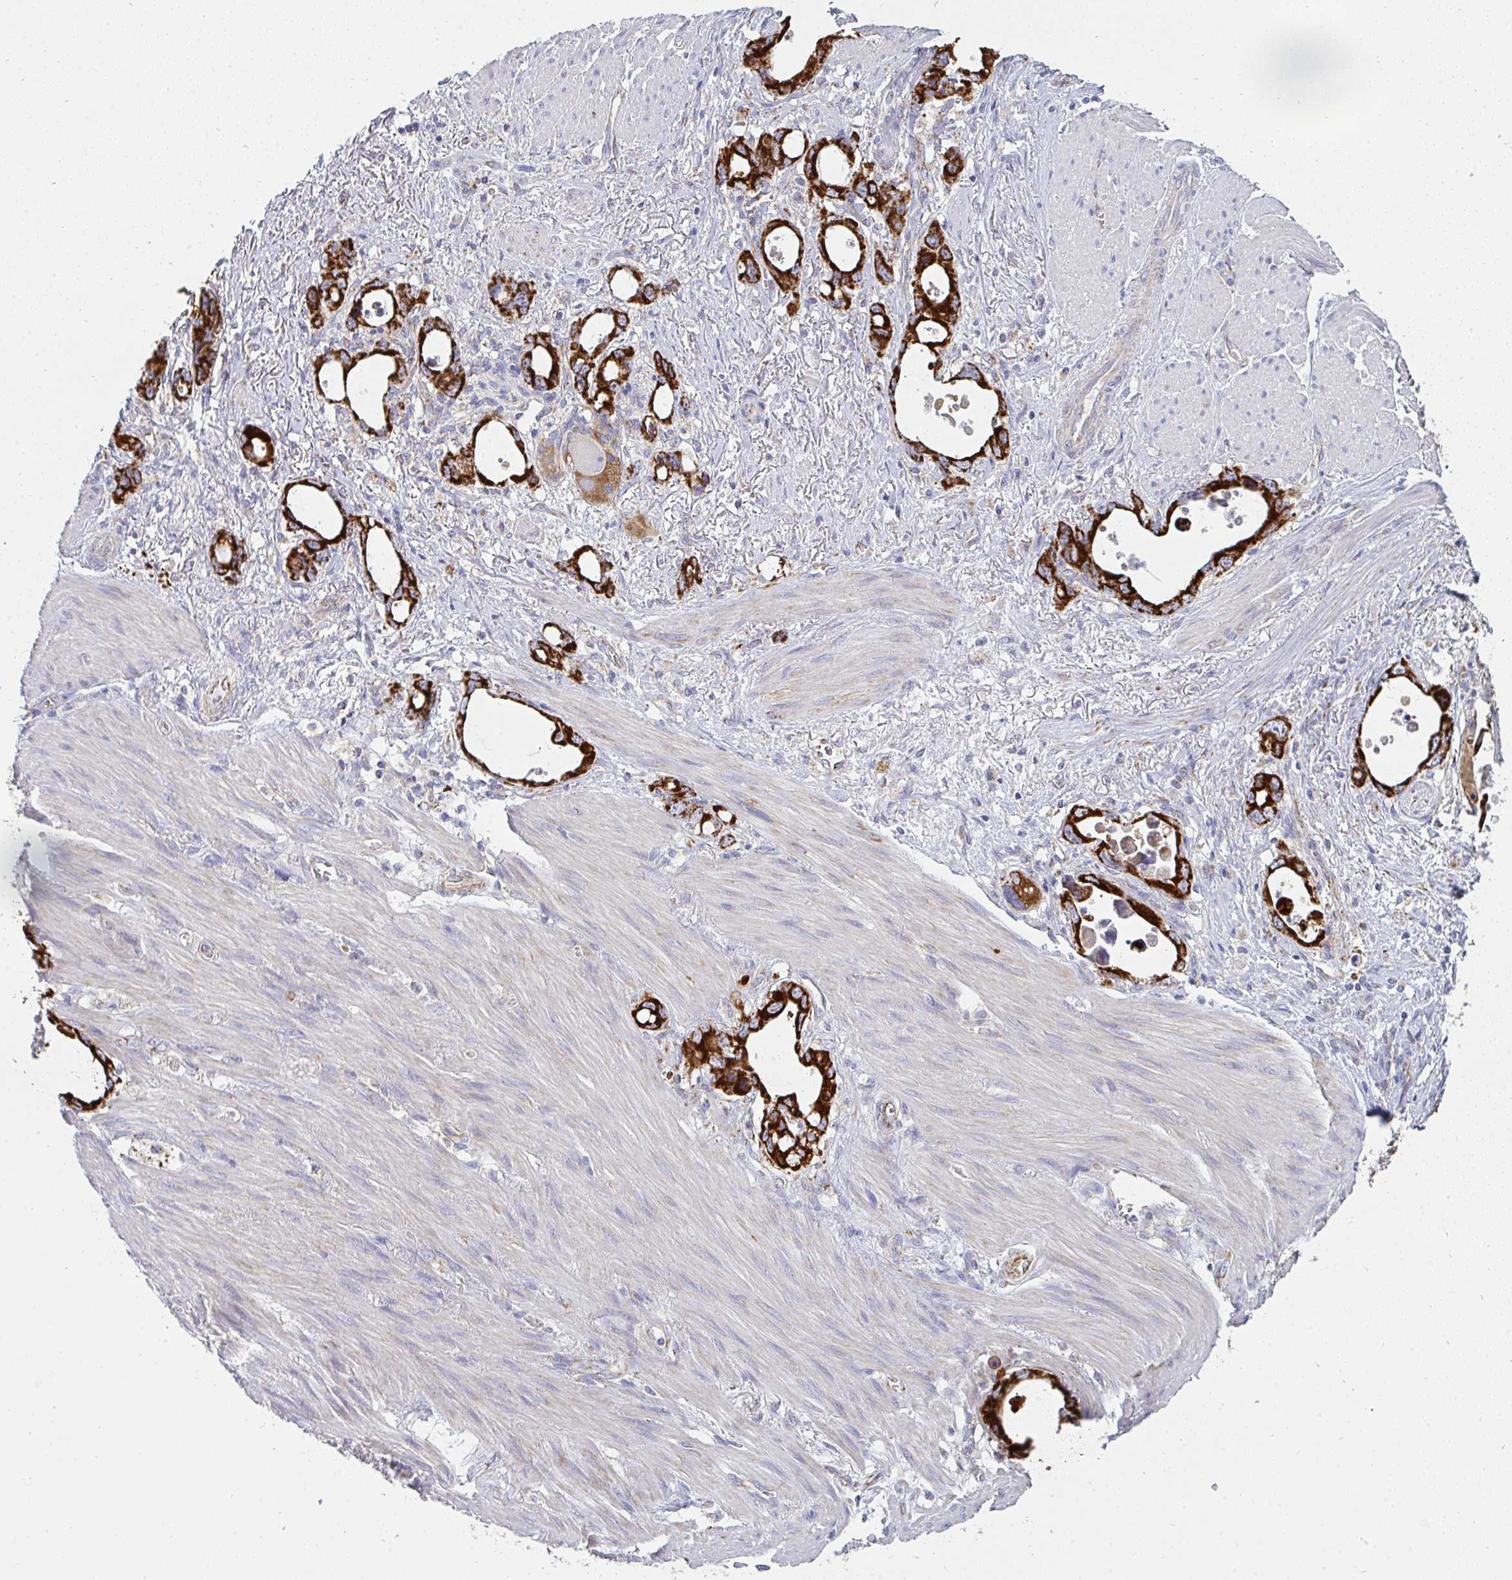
{"staining": {"intensity": "strong", "quantity": ">75%", "location": "cytoplasmic/membranous"}, "tissue": "stomach cancer", "cell_type": "Tumor cells", "image_type": "cancer", "snomed": [{"axis": "morphology", "description": "Adenocarcinoma, NOS"}, {"axis": "topography", "description": "Stomach, upper"}], "caption": "Adenocarcinoma (stomach) was stained to show a protein in brown. There is high levels of strong cytoplasmic/membranous expression in approximately >75% of tumor cells.", "gene": "FAHD1", "patient": {"sex": "male", "age": 74}}